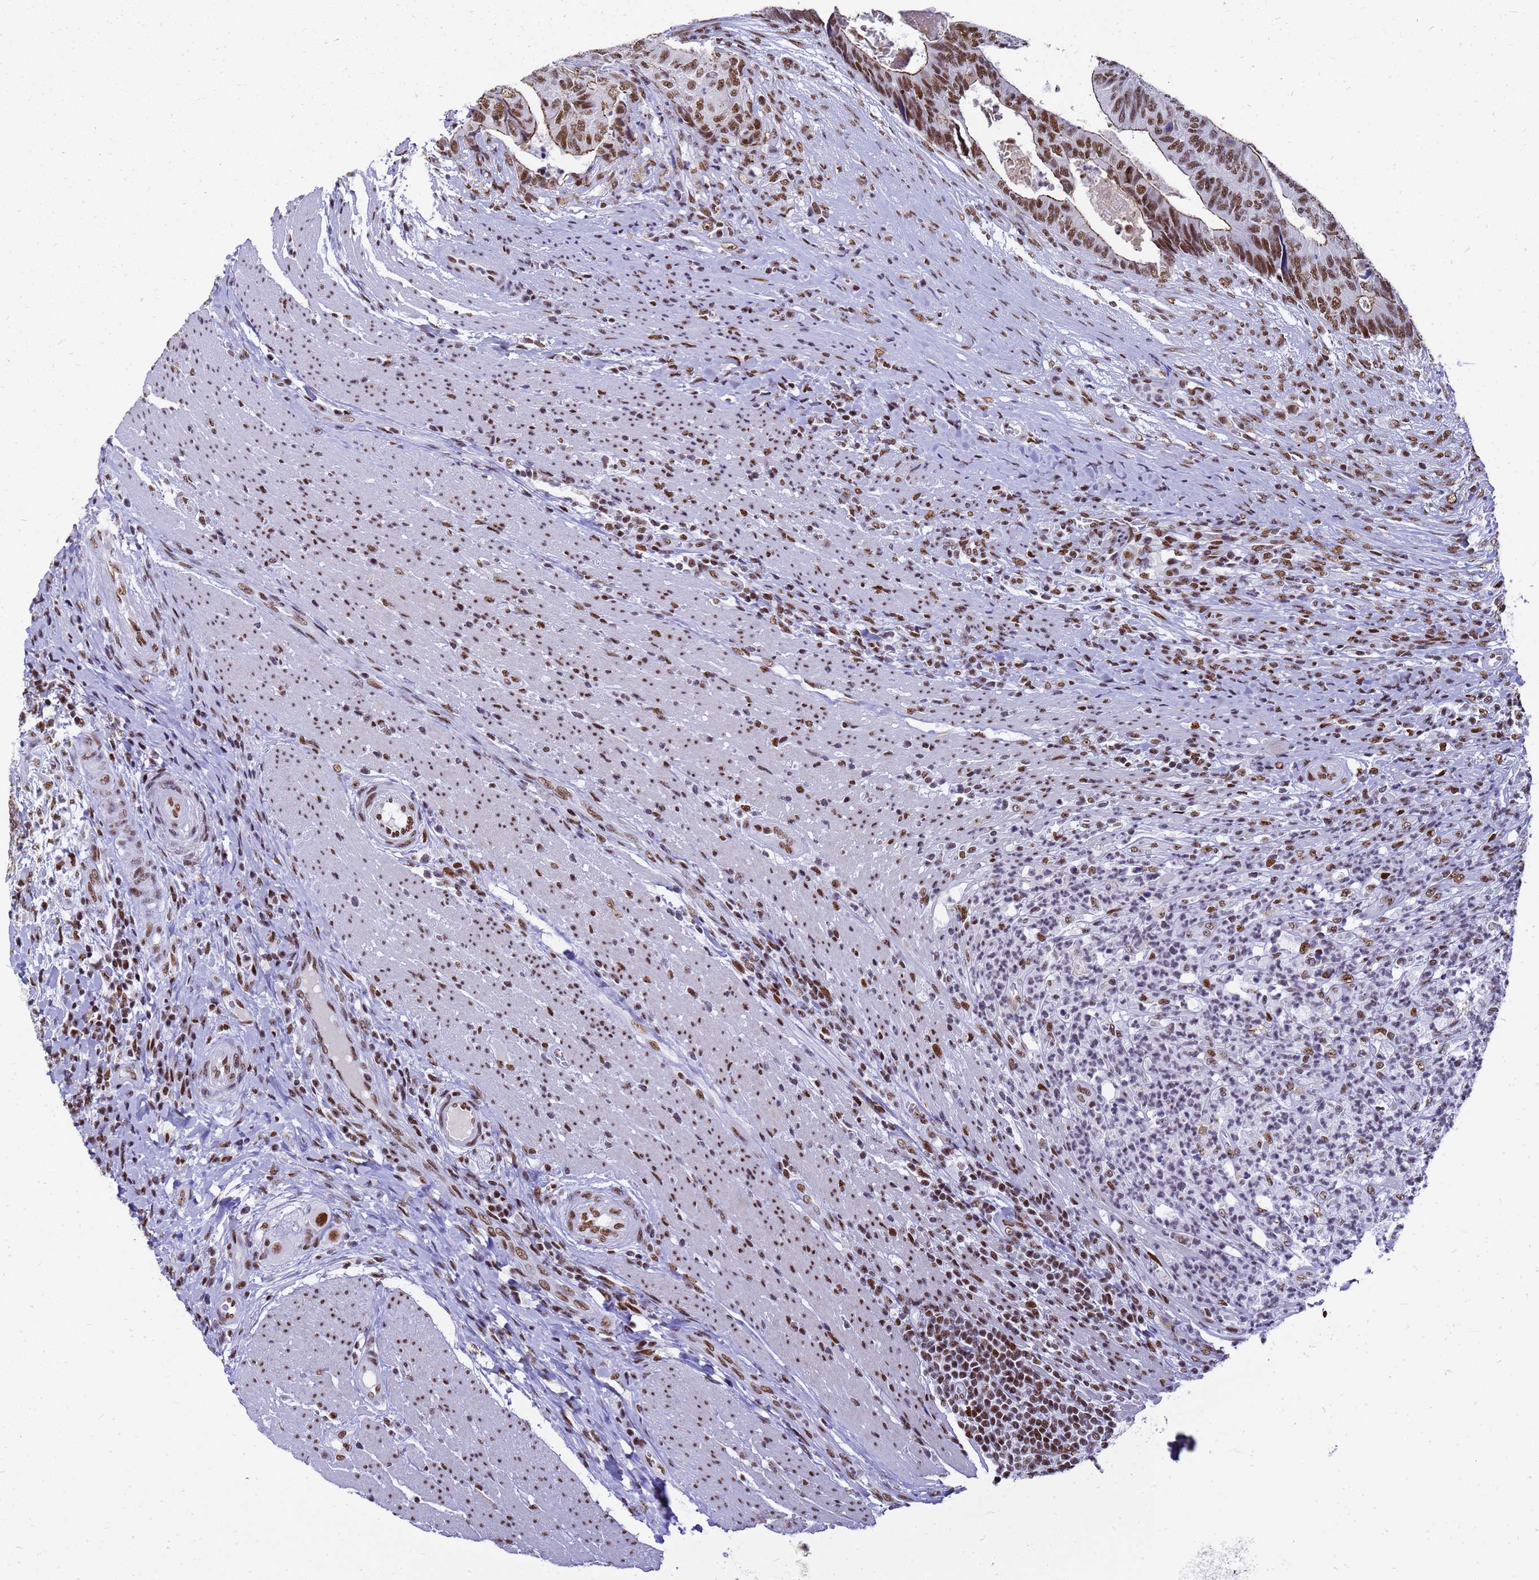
{"staining": {"intensity": "moderate", "quantity": ">75%", "location": "nuclear"}, "tissue": "colorectal cancer", "cell_type": "Tumor cells", "image_type": "cancer", "snomed": [{"axis": "morphology", "description": "Adenocarcinoma, NOS"}, {"axis": "topography", "description": "Colon"}], "caption": "A brown stain highlights moderate nuclear positivity of a protein in colorectal adenocarcinoma tumor cells.", "gene": "SART3", "patient": {"sex": "female", "age": 67}}